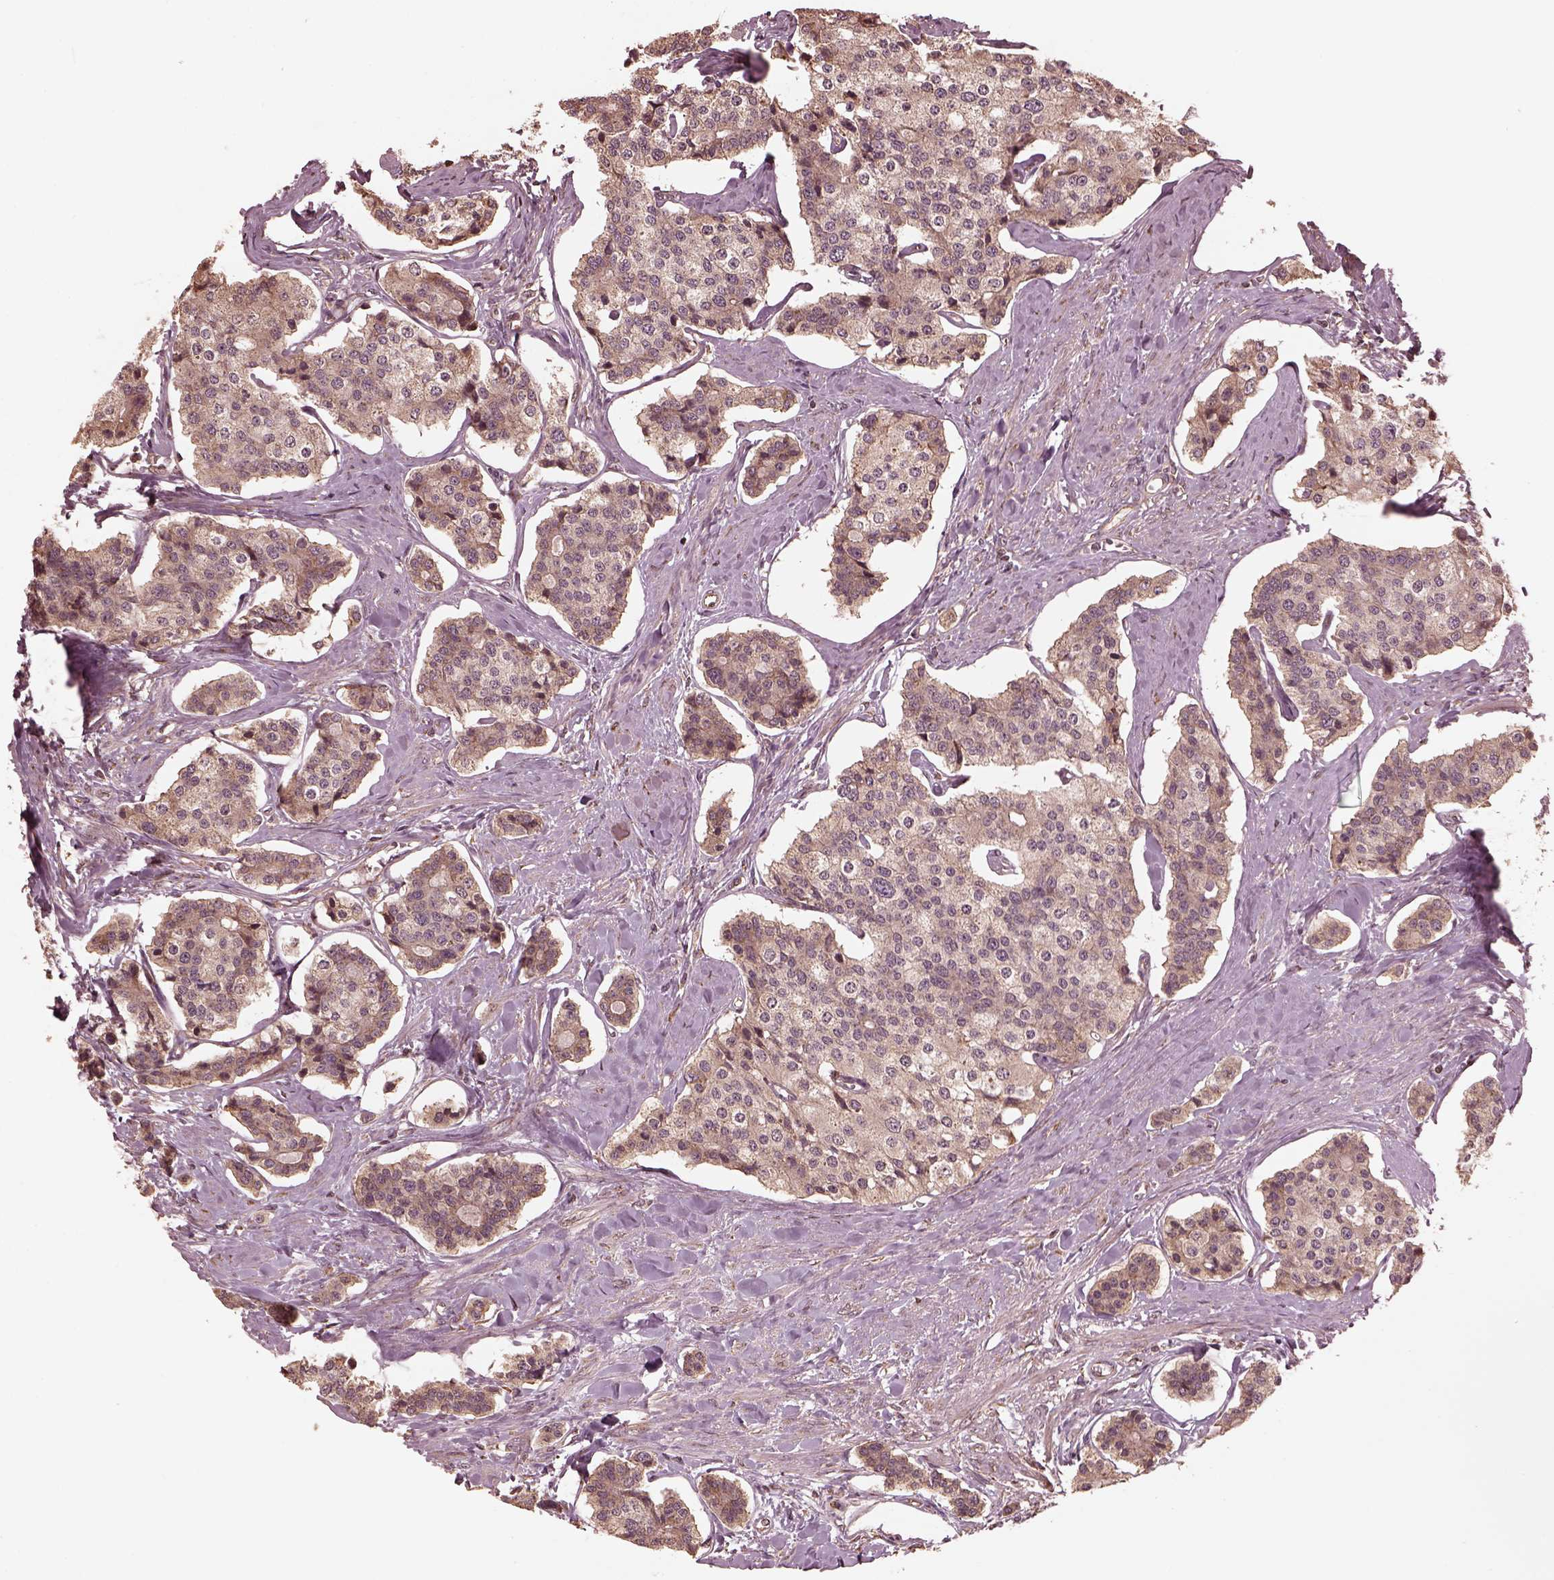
{"staining": {"intensity": "weak", "quantity": ">75%", "location": "cytoplasmic/membranous"}, "tissue": "carcinoid", "cell_type": "Tumor cells", "image_type": "cancer", "snomed": [{"axis": "morphology", "description": "Carcinoid, malignant, NOS"}, {"axis": "topography", "description": "Small intestine"}], "caption": "Immunohistochemistry staining of carcinoid, which demonstrates low levels of weak cytoplasmic/membranous expression in approximately >75% of tumor cells indicating weak cytoplasmic/membranous protein expression. The staining was performed using DAB (3,3'-diaminobenzidine) (brown) for protein detection and nuclei were counterstained in hematoxylin (blue).", "gene": "ZNF292", "patient": {"sex": "female", "age": 65}}